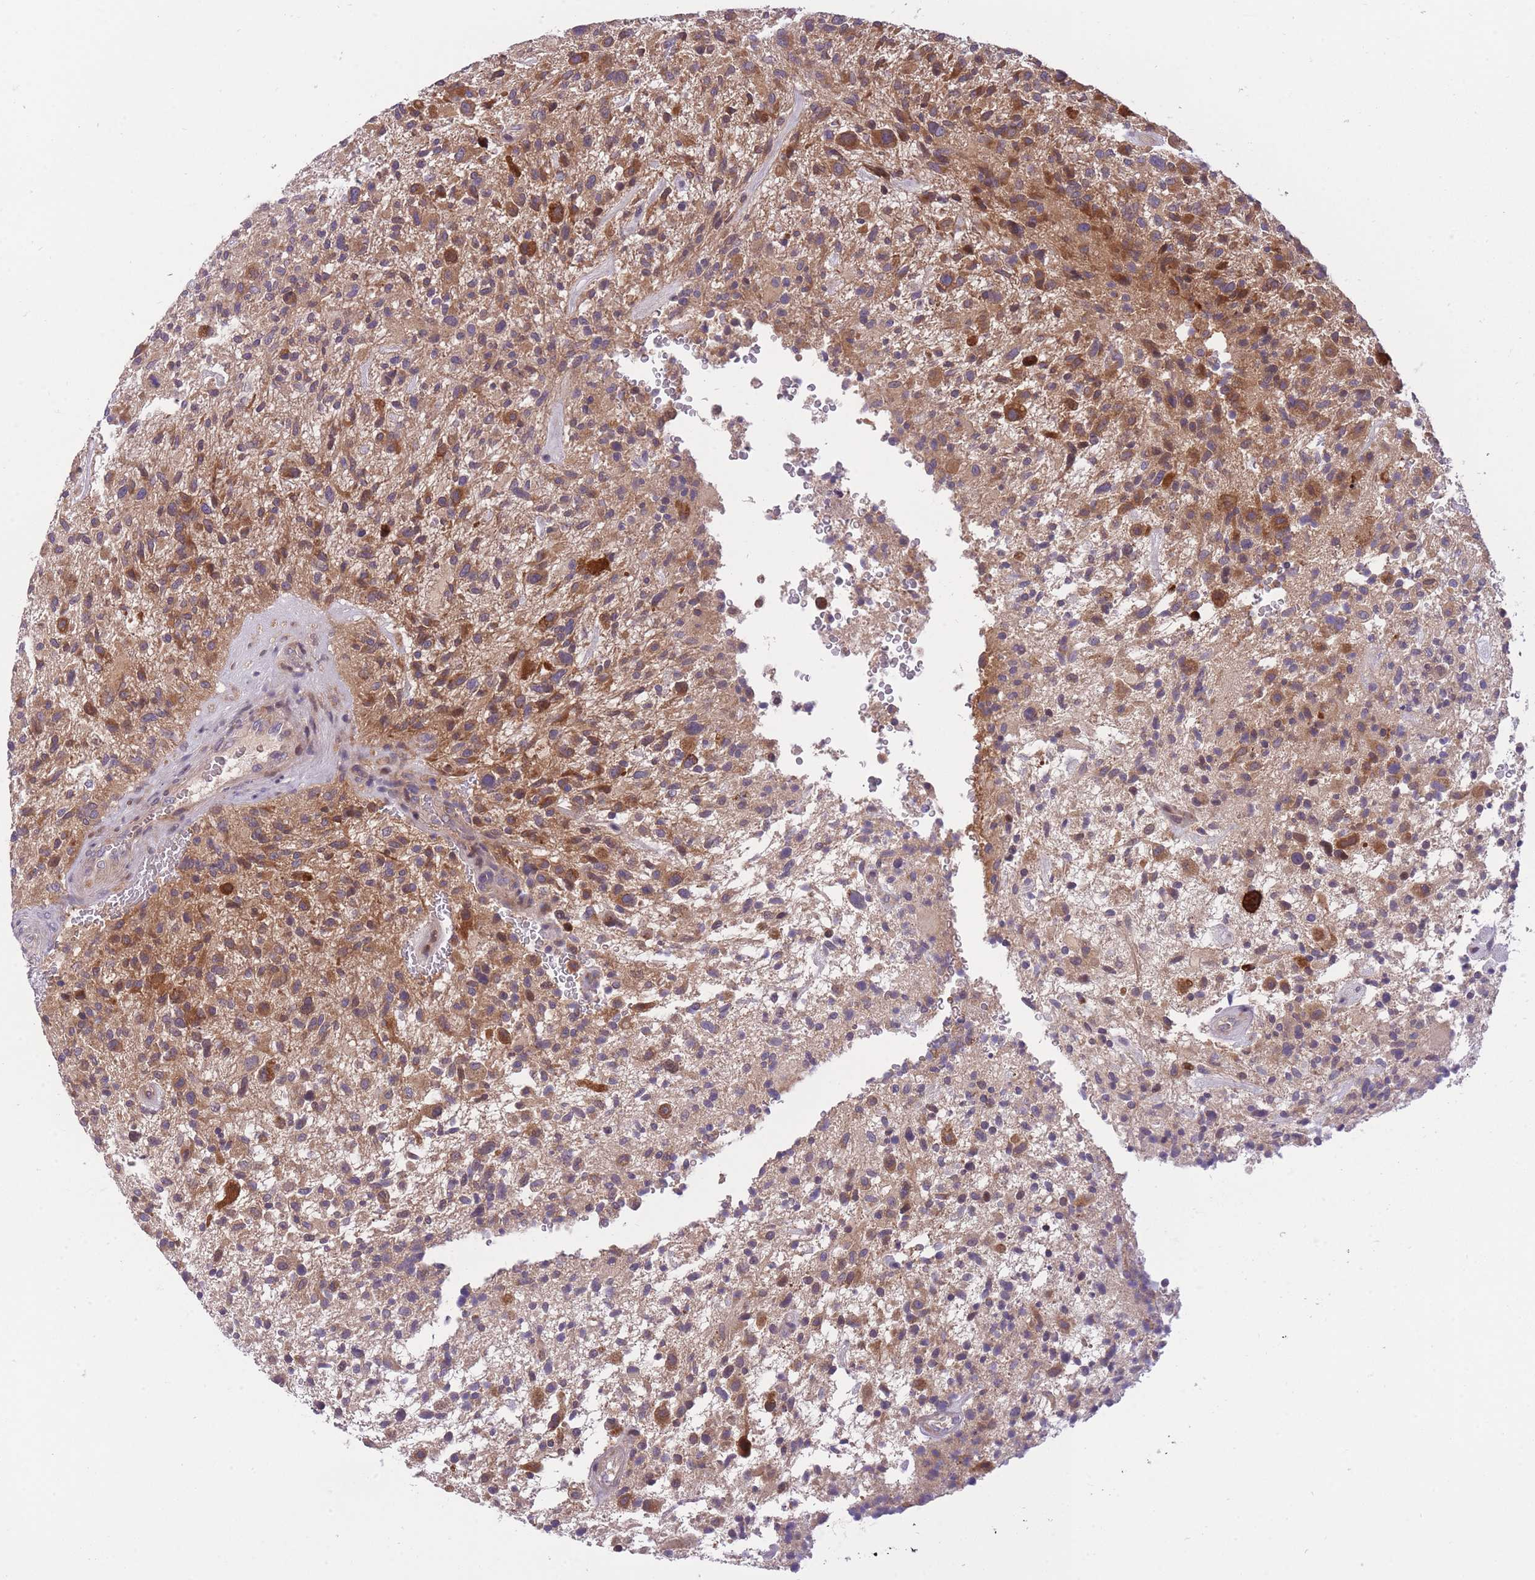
{"staining": {"intensity": "strong", "quantity": "25%-75%", "location": "cytoplasmic/membranous"}, "tissue": "glioma", "cell_type": "Tumor cells", "image_type": "cancer", "snomed": [{"axis": "morphology", "description": "Glioma, malignant, High grade"}, {"axis": "topography", "description": "Brain"}], "caption": "The histopathology image exhibits immunohistochemical staining of malignant glioma (high-grade). There is strong cytoplasmic/membranous positivity is identified in about 25%-75% of tumor cells. Ihc stains the protein of interest in brown and the nuclei are stained blue.", "gene": "CRYGN", "patient": {"sex": "male", "age": 47}}